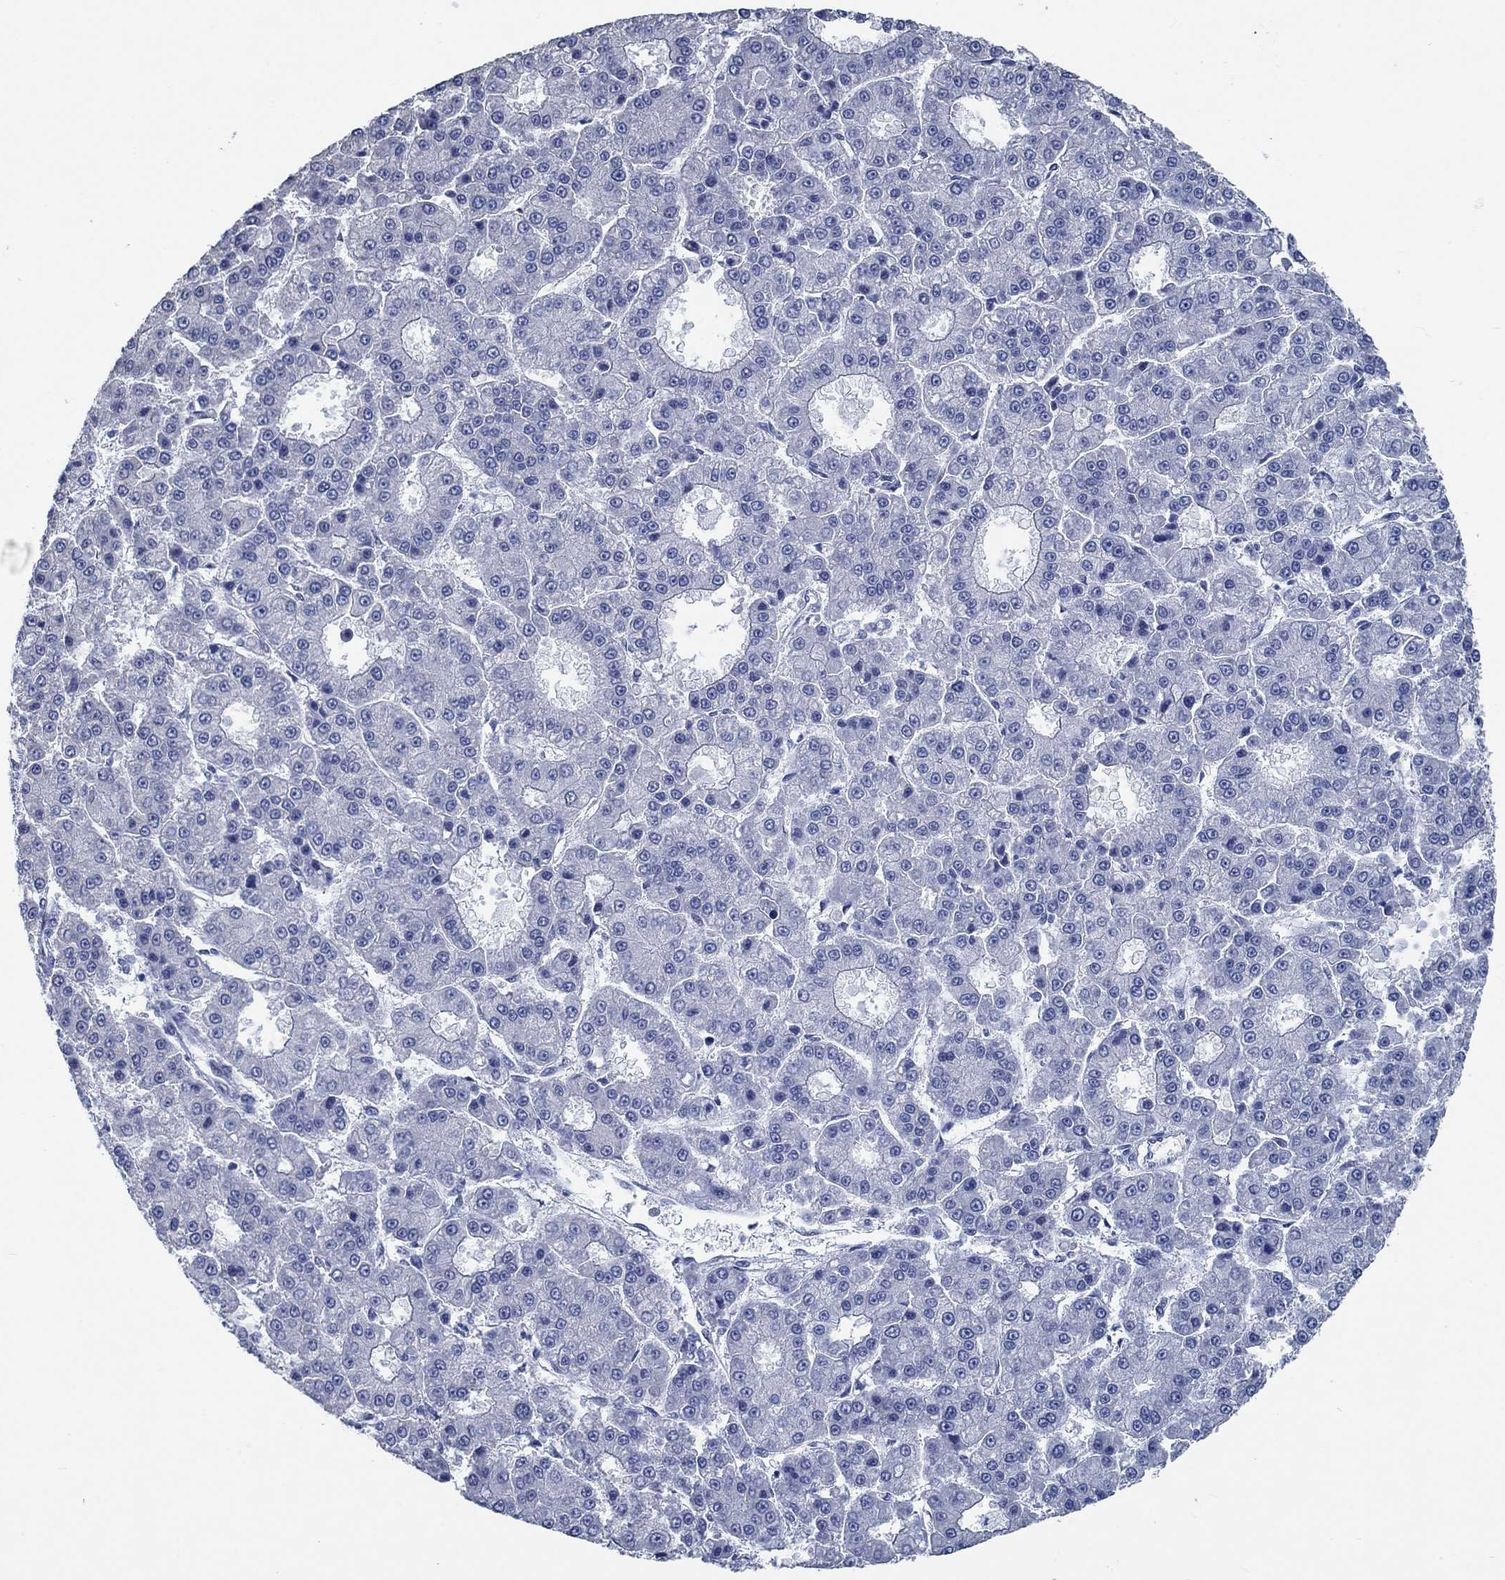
{"staining": {"intensity": "negative", "quantity": "none", "location": "none"}, "tissue": "liver cancer", "cell_type": "Tumor cells", "image_type": "cancer", "snomed": [{"axis": "morphology", "description": "Carcinoma, Hepatocellular, NOS"}, {"axis": "topography", "description": "Liver"}], "caption": "Liver hepatocellular carcinoma was stained to show a protein in brown. There is no significant expression in tumor cells.", "gene": "OBSCN", "patient": {"sex": "male", "age": 70}}